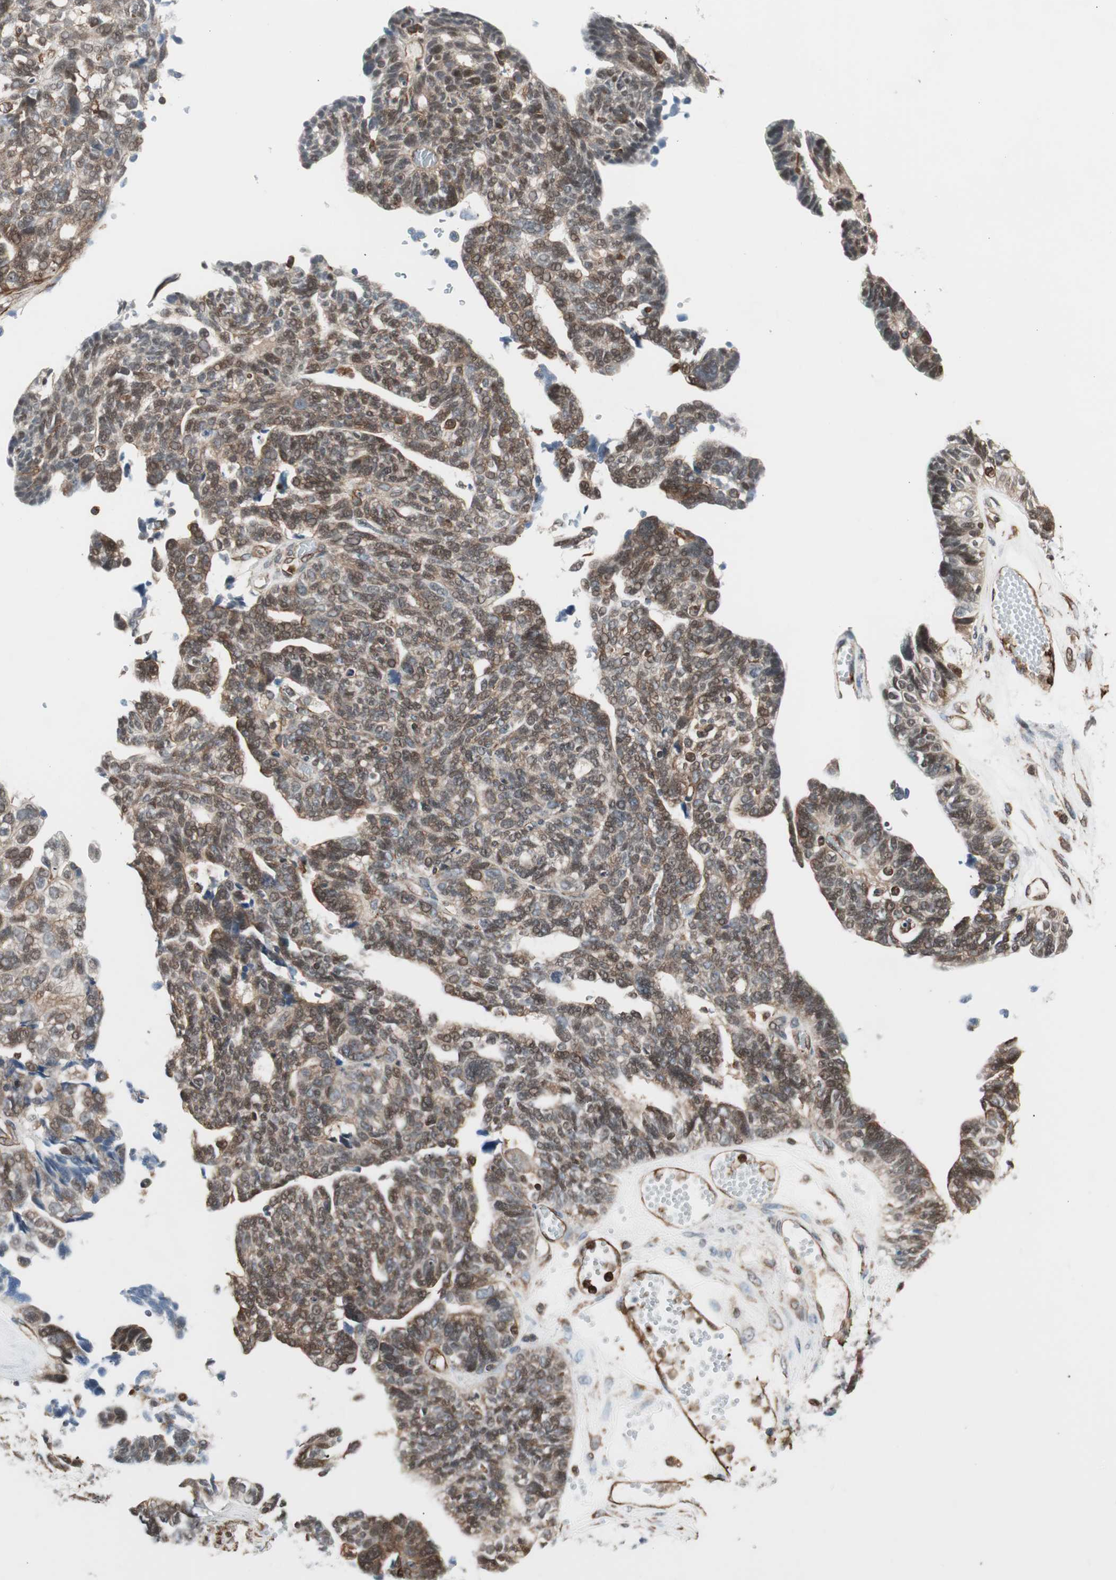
{"staining": {"intensity": "moderate", "quantity": "25%-75%", "location": "cytoplasmic/membranous,nuclear"}, "tissue": "ovarian cancer", "cell_type": "Tumor cells", "image_type": "cancer", "snomed": [{"axis": "morphology", "description": "Cystadenocarcinoma, serous, NOS"}, {"axis": "topography", "description": "Ovary"}], "caption": "Tumor cells display medium levels of moderate cytoplasmic/membranous and nuclear staining in approximately 25%-75% of cells in human ovarian serous cystadenocarcinoma. (Brightfield microscopy of DAB IHC at high magnification).", "gene": "MAD2L2", "patient": {"sex": "female", "age": 79}}